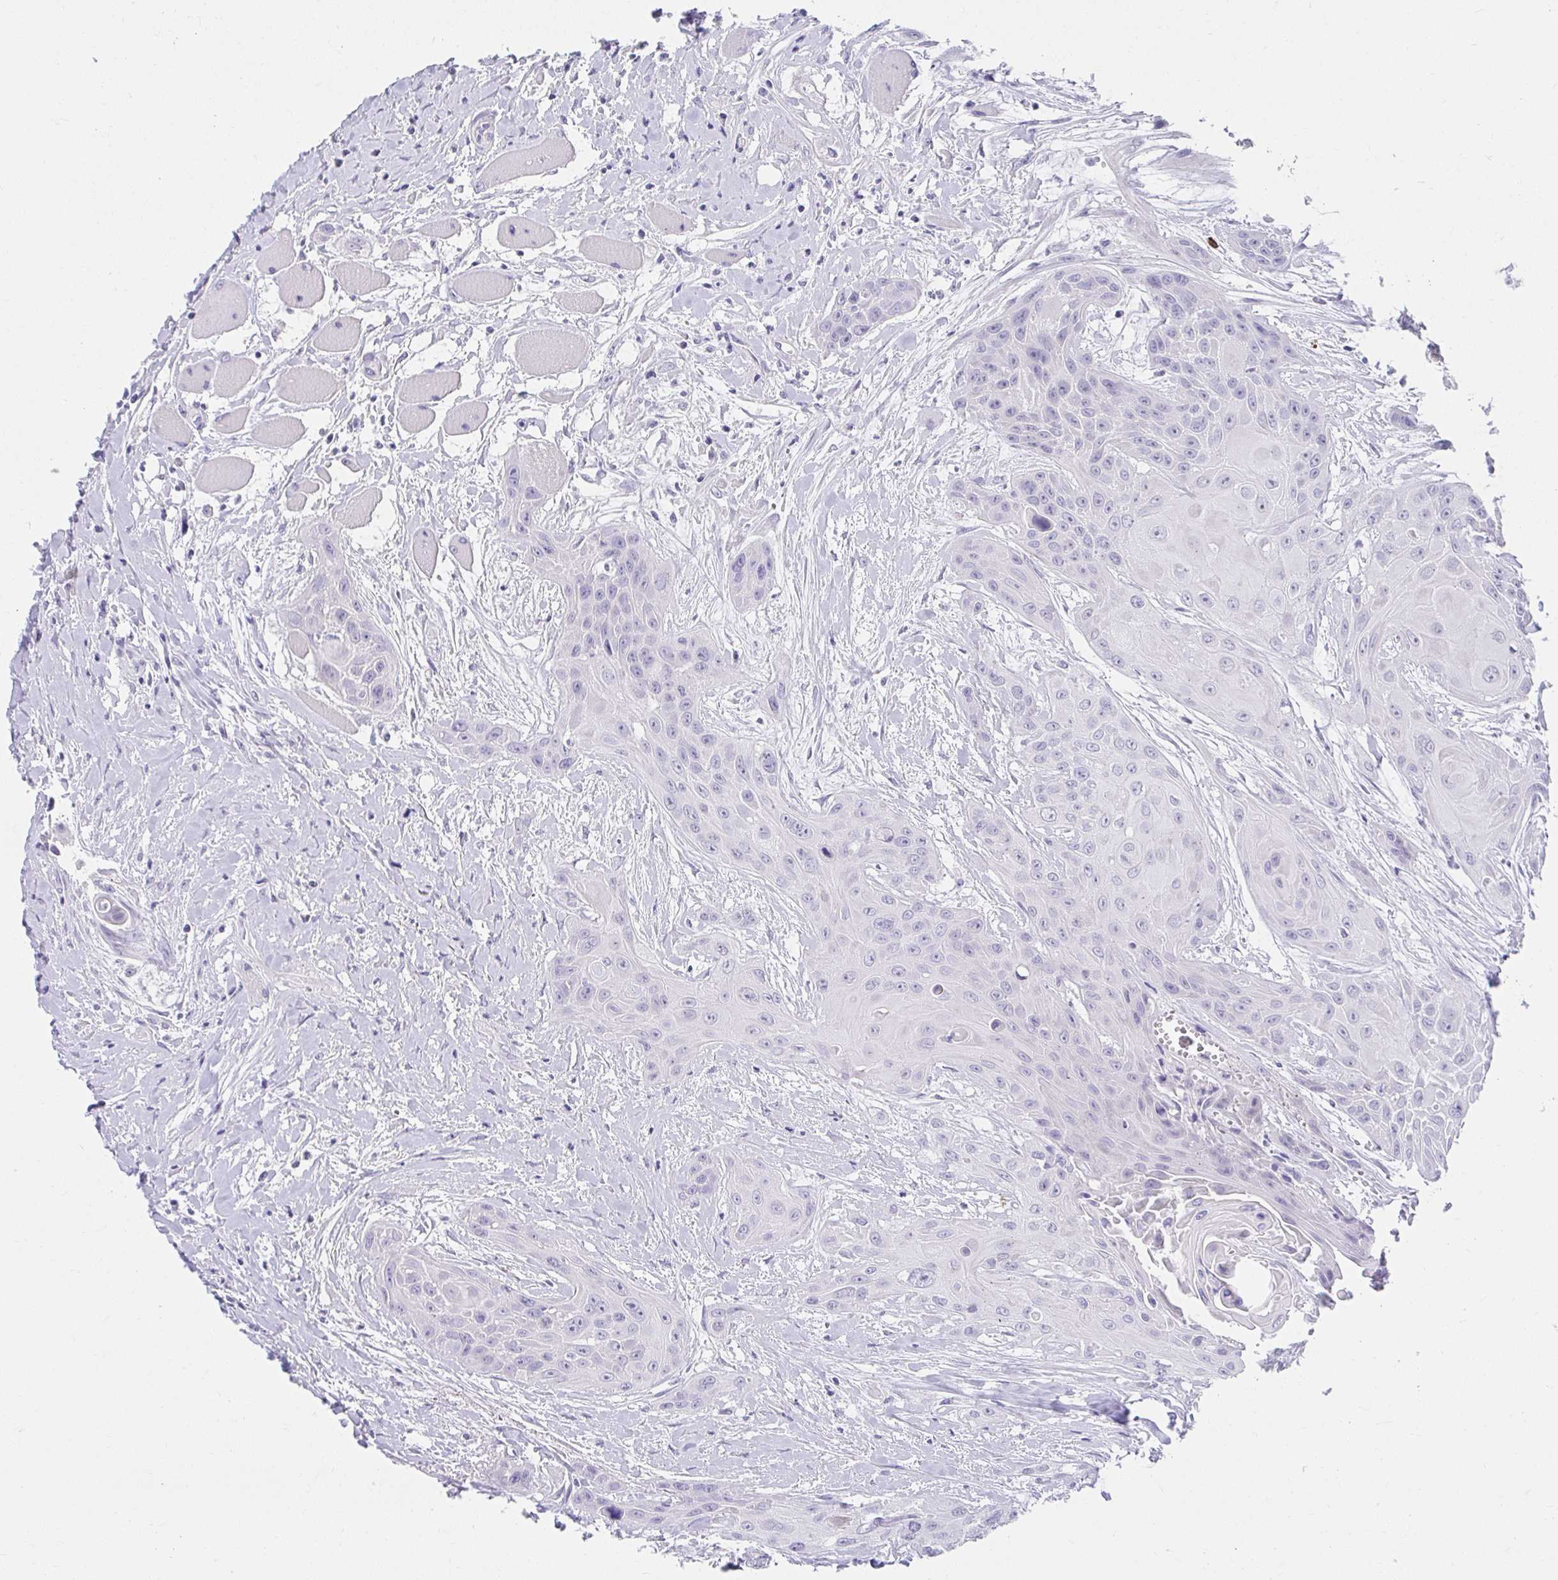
{"staining": {"intensity": "negative", "quantity": "none", "location": "none"}, "tissue": "head and neck cancer", "cell_type": "Tumor cells", "image_type": "cancer", "snomed": [{"axis": "morphology", "description": "Squamous cell carcinoma, NOS"}, {"axis": "topography", "description": "Head-Neck"}], "caption": "Immunohistochemistry of human head and neck squamous cell carcinoma shows no staining in tumor cells. (Stains: DAB immunohistochemistry with hematoxylin counter stain, Microscopy: brightfield microscopy at high magnification).", "gene": "VGLL1", "patient": {"sex": "female", "age": 73}}